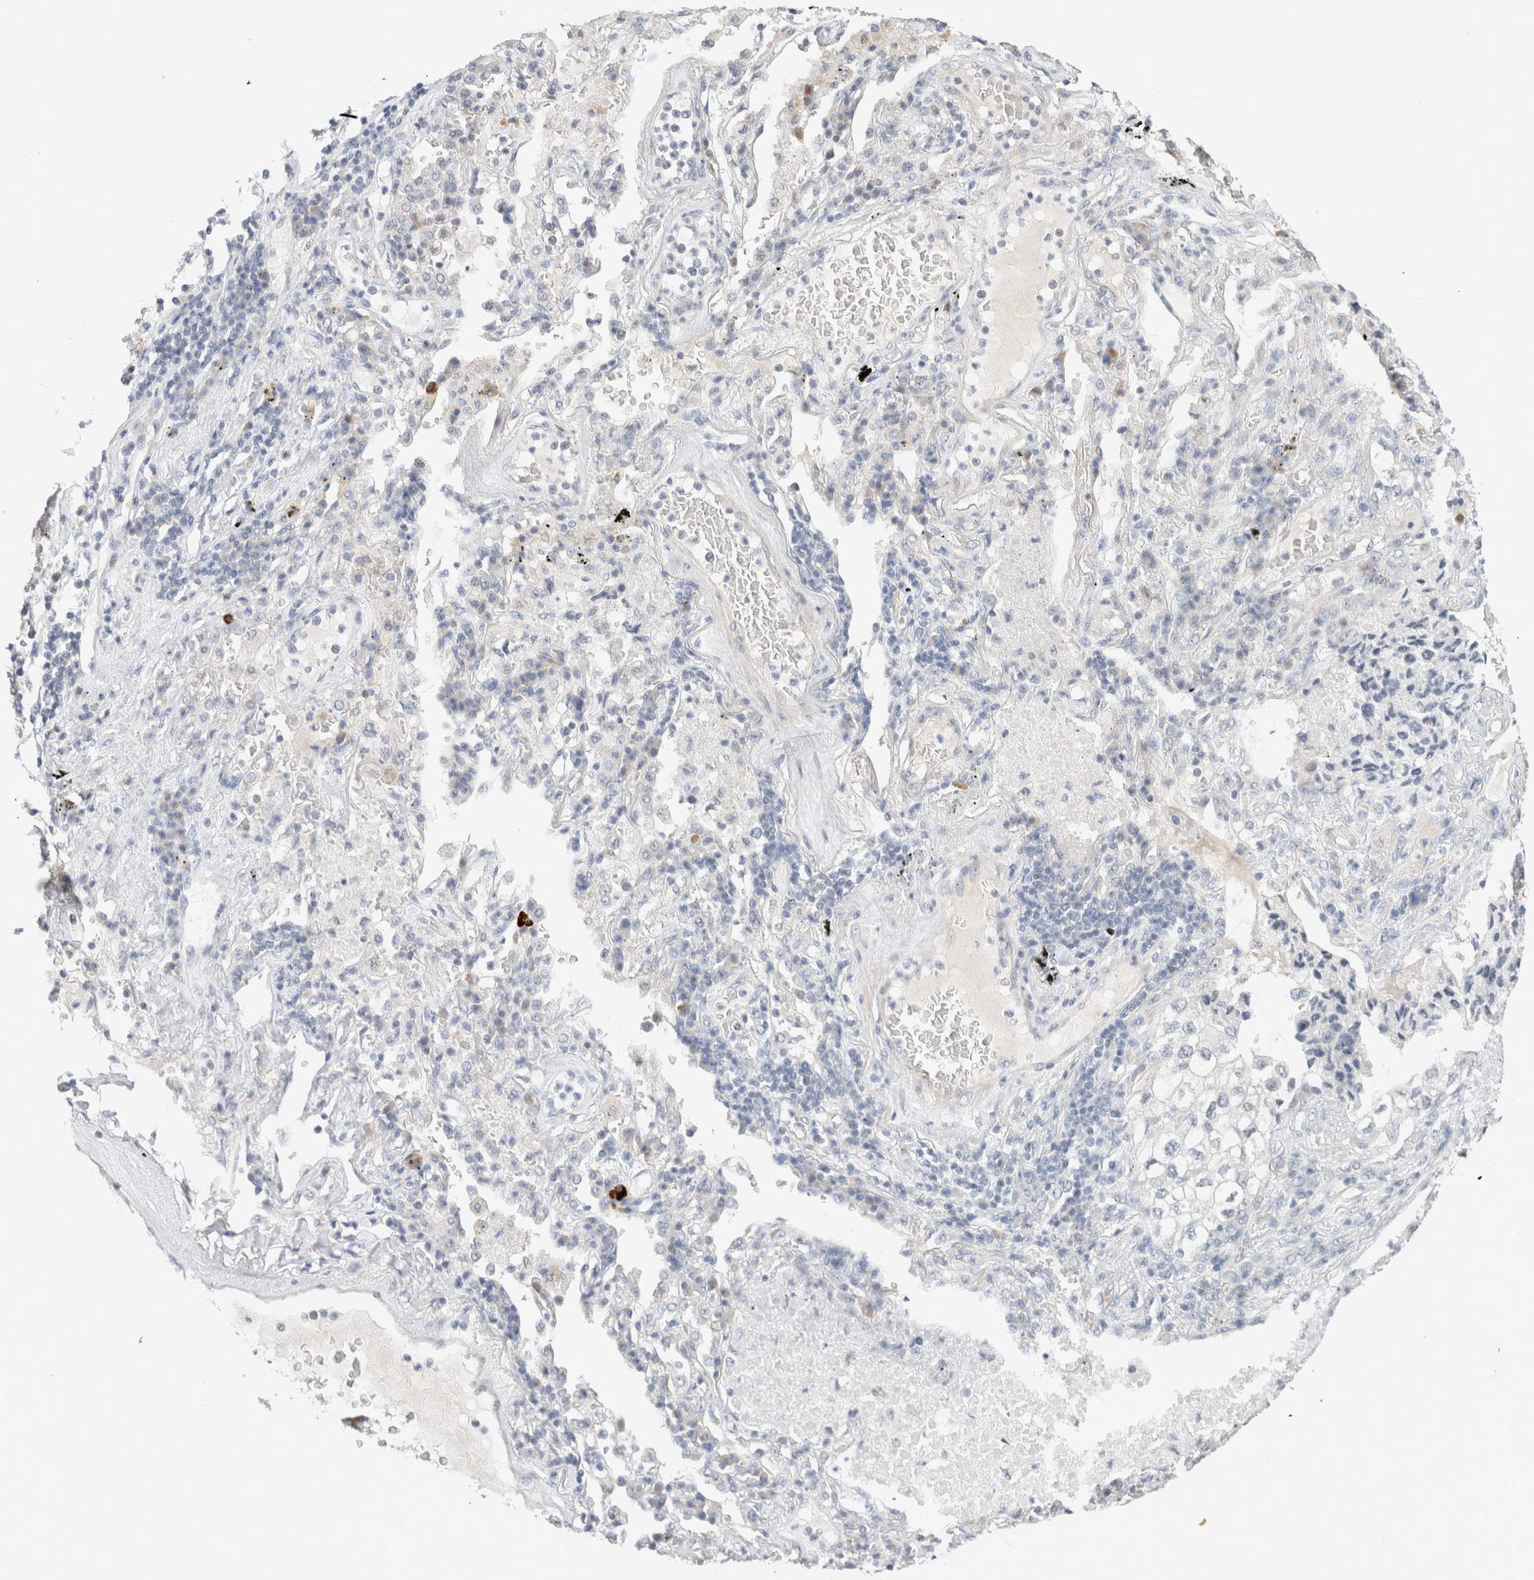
{"staining": {"intensity": "negative", "quantity": "none", "location": "none"}, "tissue": "lung cancer", "cell_type": "Tumor cells", "image_type": "cancer", "snomed": [{"axis": "morphology", "description": "Adenocarcinoma, NOS"}, {"axis": "topography", "description": "Lung"}], "caption": "A micrograph of adenocarcinoma (lung) stained for a protein reveals no brown staining in tumor cells.", "gene": "SPRTN", "patient": {"sex": "male", "age": 63}}